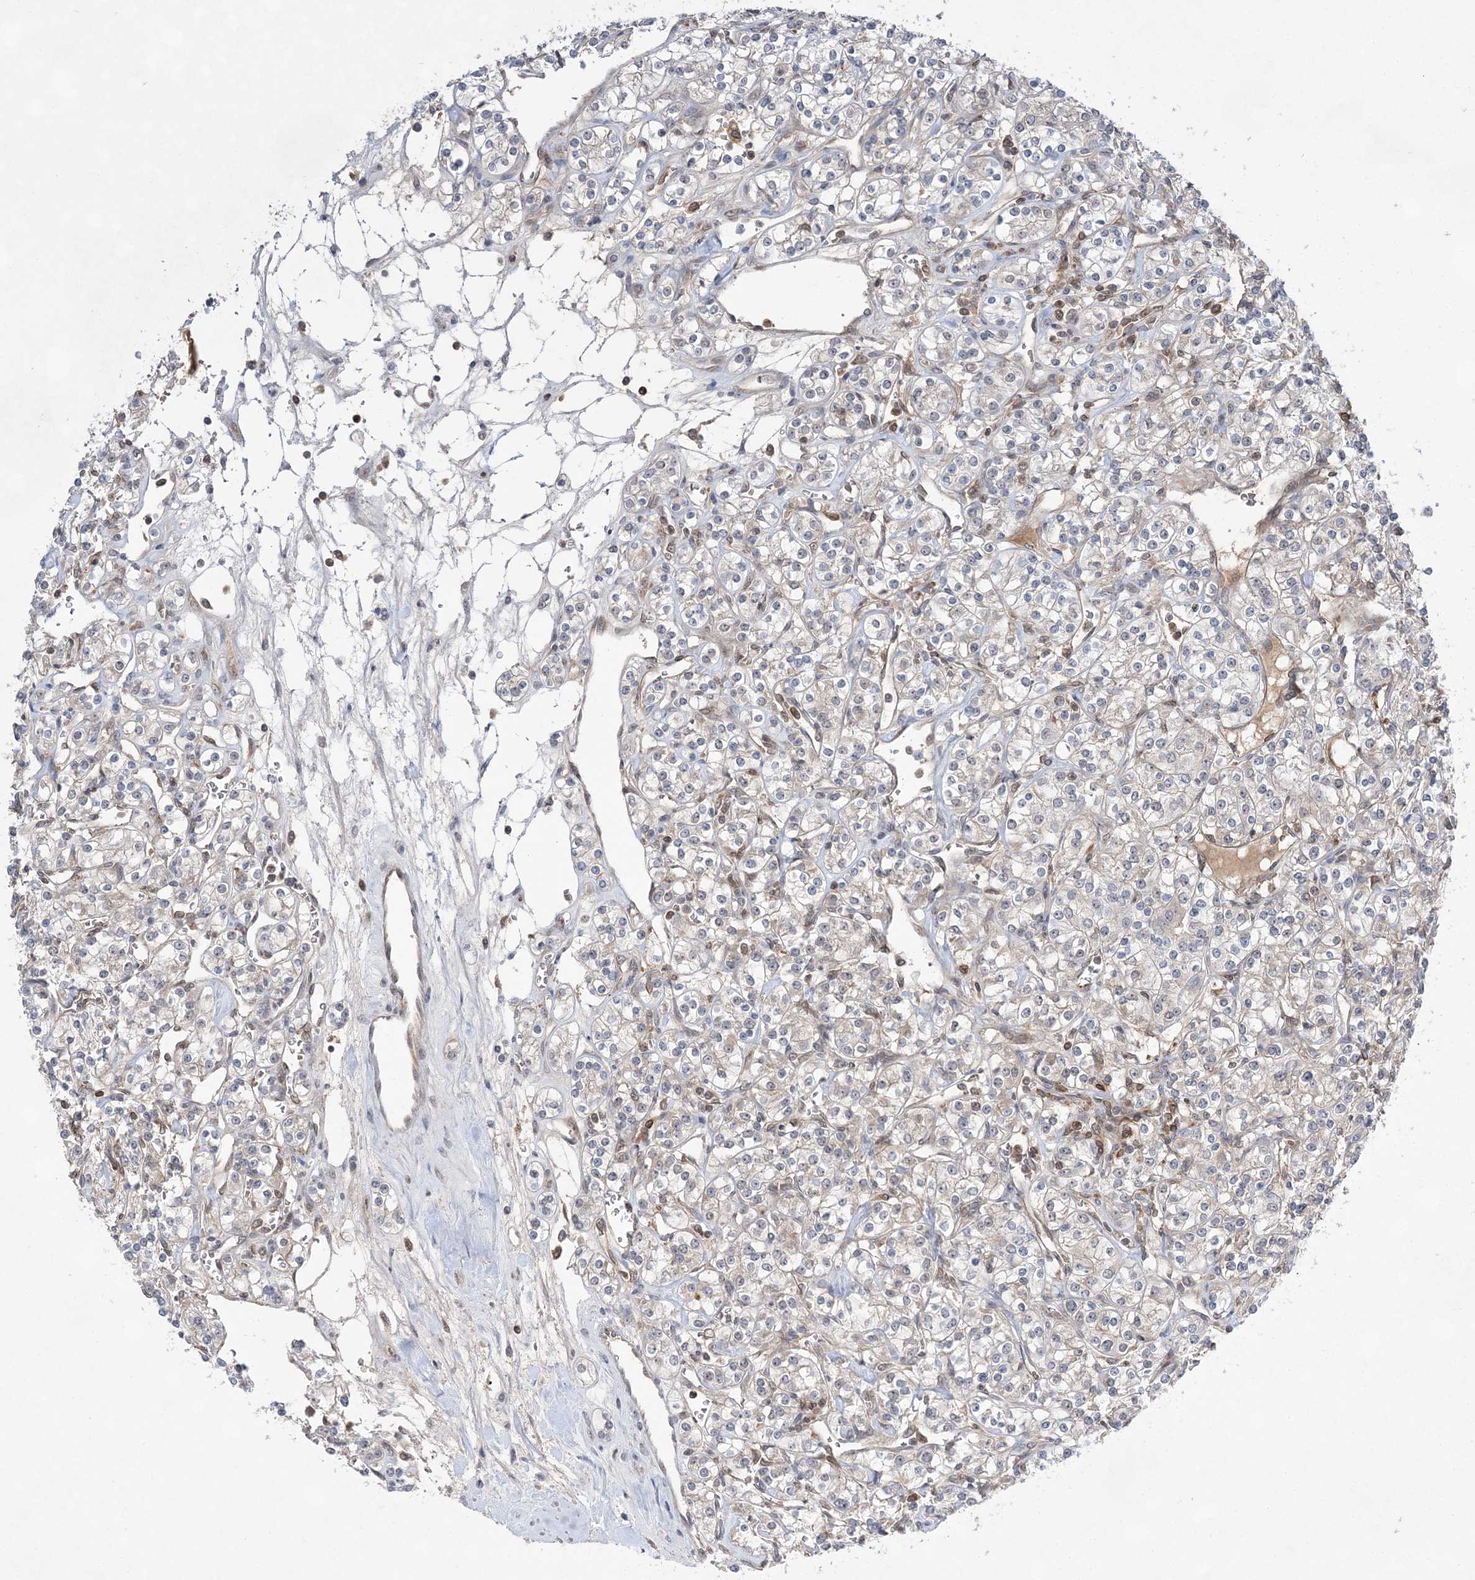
{"staining": {"intensity": "negative", "quantity": "none", "location": "none"}, "tissue": "renal cancer", "cell_type": "Tumor cells", "image_type": "cancer", "snomed": [{"axis": "morphology", "description": "Adenocarcinoma, NOS"}, {"axis": "topography", "description": "Kidney"}], "caption": "Adenocarcinoma (renal) was stained to show a protein in brown. There is no significant expression in tumor cells.", "gene": "TMEM132B", "patient": {"sex": "male", "age": 77}}